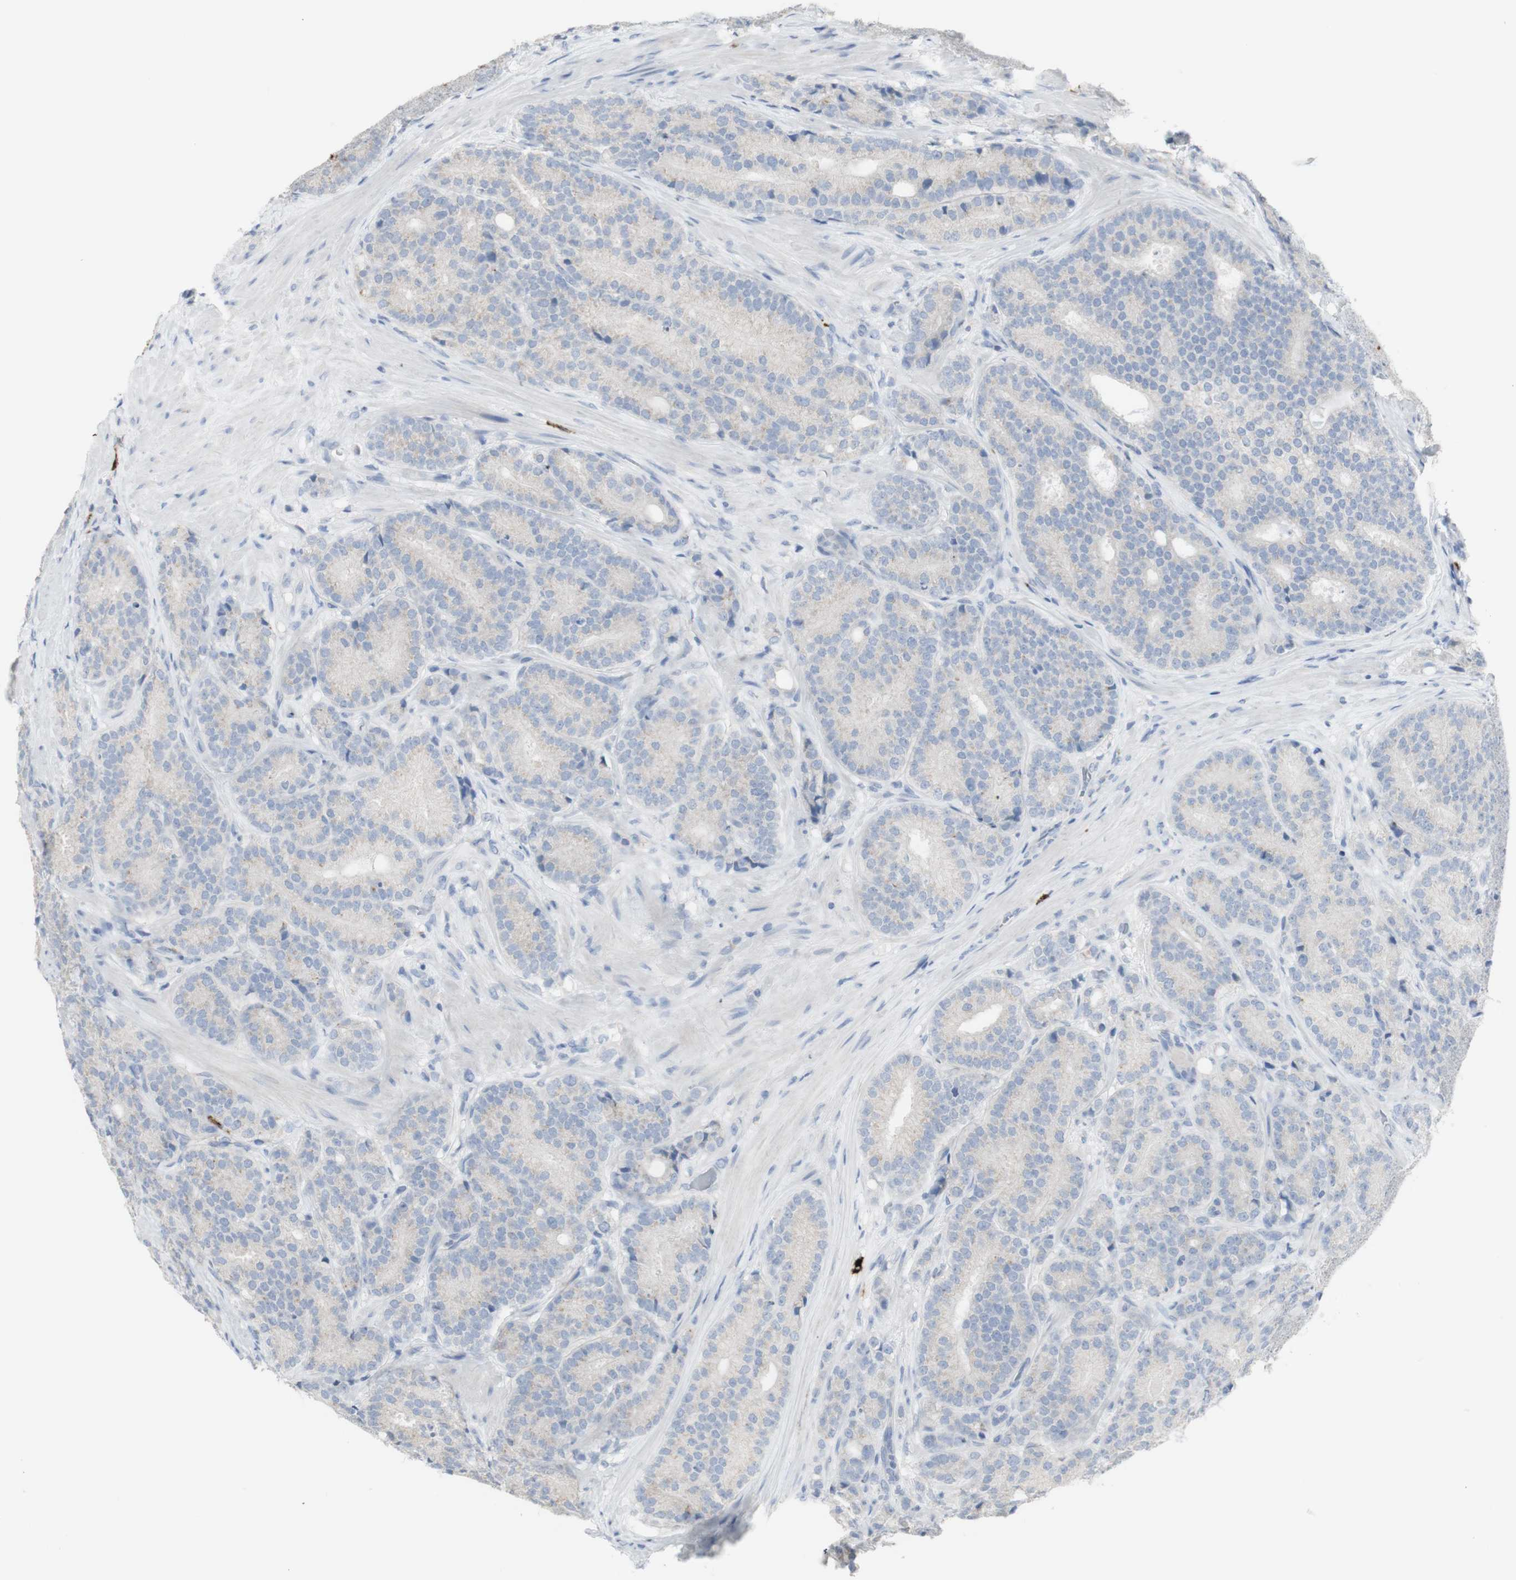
{"staining": {"intensity": "negative", "quantity": "none", "location": "none"}, "tissue": "prostate cancer", "cell_type": "Tumor cells", "image_type": "cancer", "snomed": [{"axis": "morphology", "description": "Adenocarcinoma, High grade"}, {"axis": "topography", "description": "Prostate"}], "caption": "This is an IHC histopathology image of prostate high-grade adenocarcinoma. There is no positivity in tumor cells.", "gene": "CD207", "patient": {"sex": "male", "age": 61}}